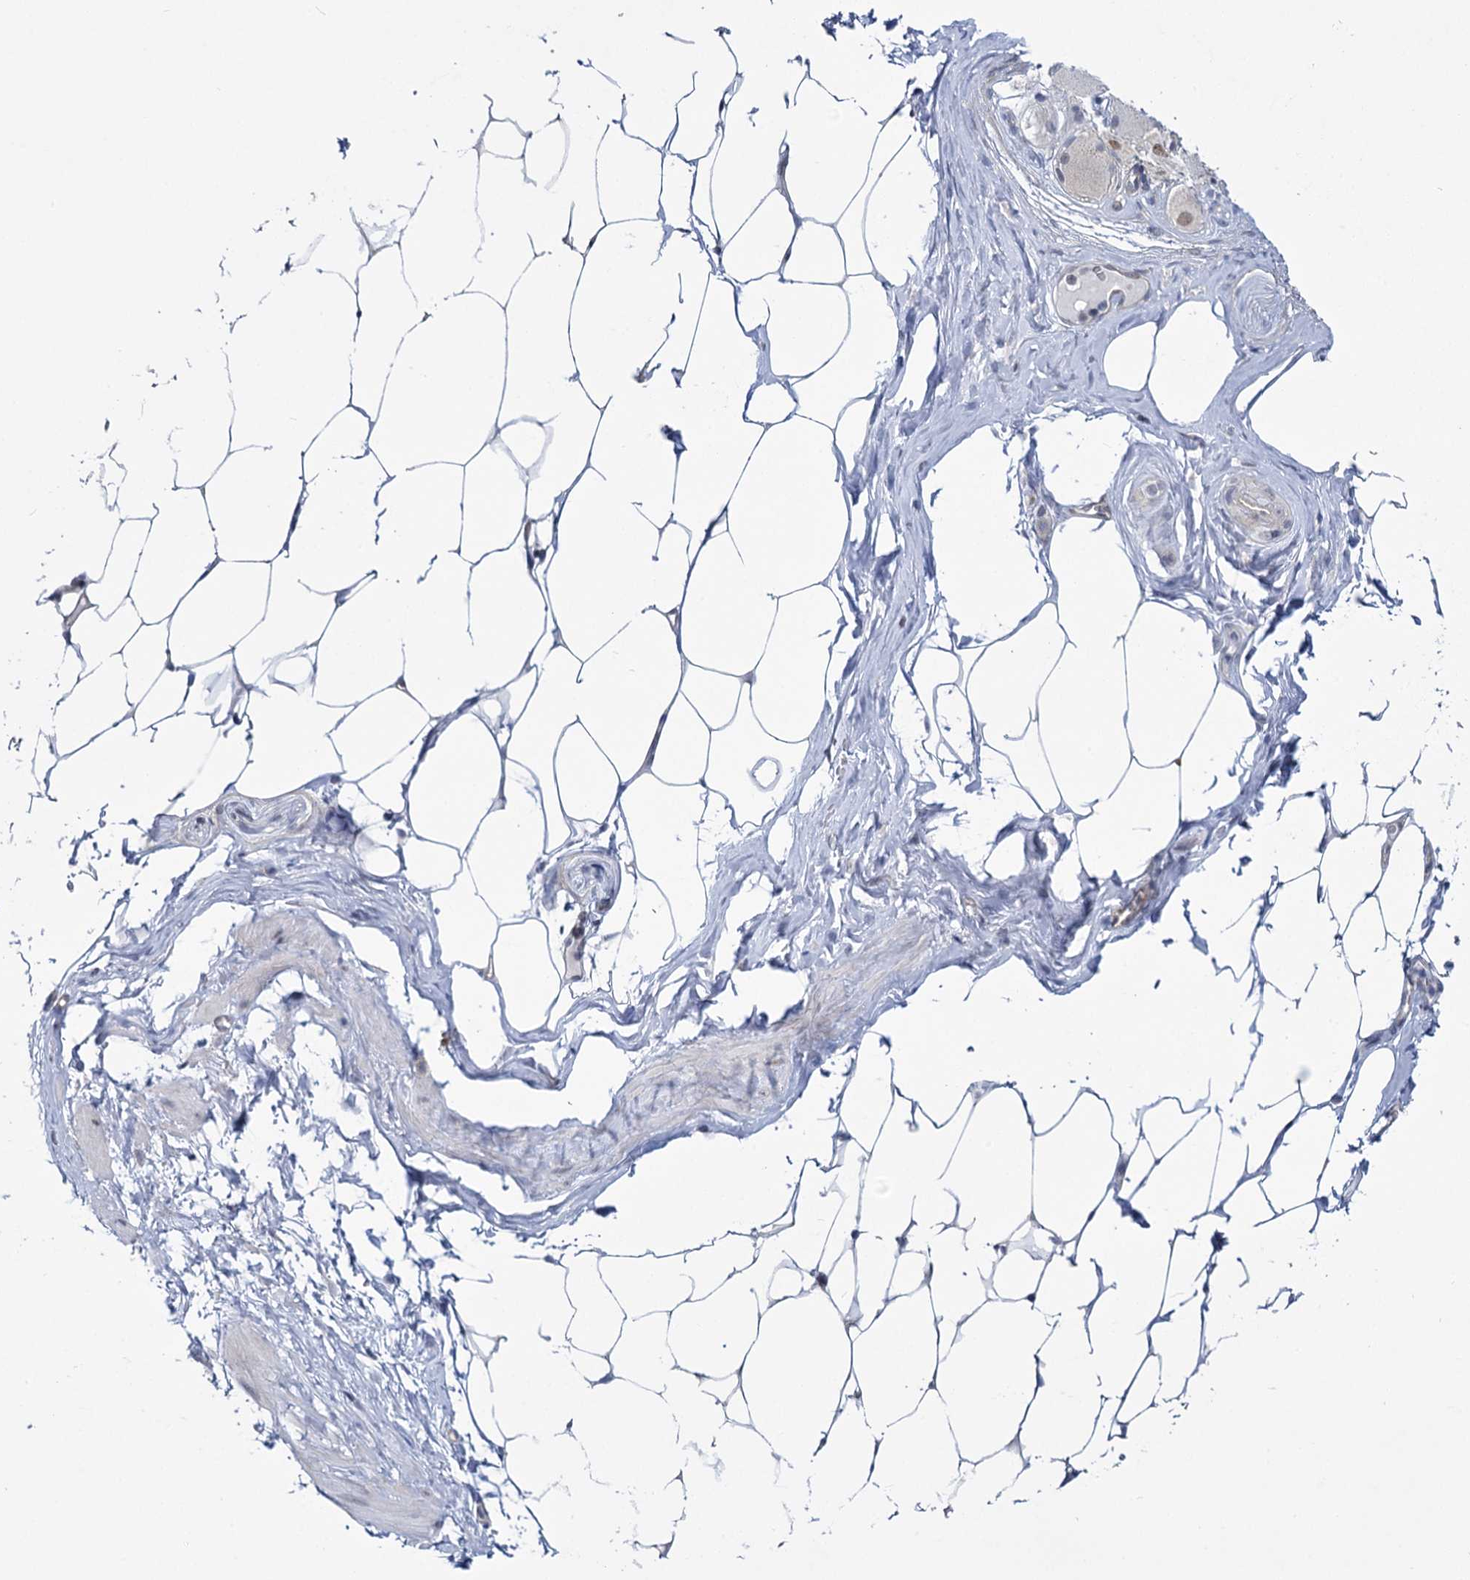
{"staining": {"intensity": "negative", "quantity": "none", "location": "none"}, "tissue": "adipose tissue", "cell_type": "Adipocytes", "image_type": "normal", "snomed": [{"axis": "morphology", "description": "Normal tissue, NOS"}, {"axis": "morphology", "description": "Adenocarcinoma, Low grade"}, {"axis": "topography", "description": "Prostate"}, {"axis": "topography", "description": "Peripheral nerve tissue"}], "caption": "The immunohistochemistry (IHC) photomicrograph has no significant staining in adipocytes of adipose tissue.", "gene": "MBLAC2", "patient": {"sex": "male", "age": 63}}